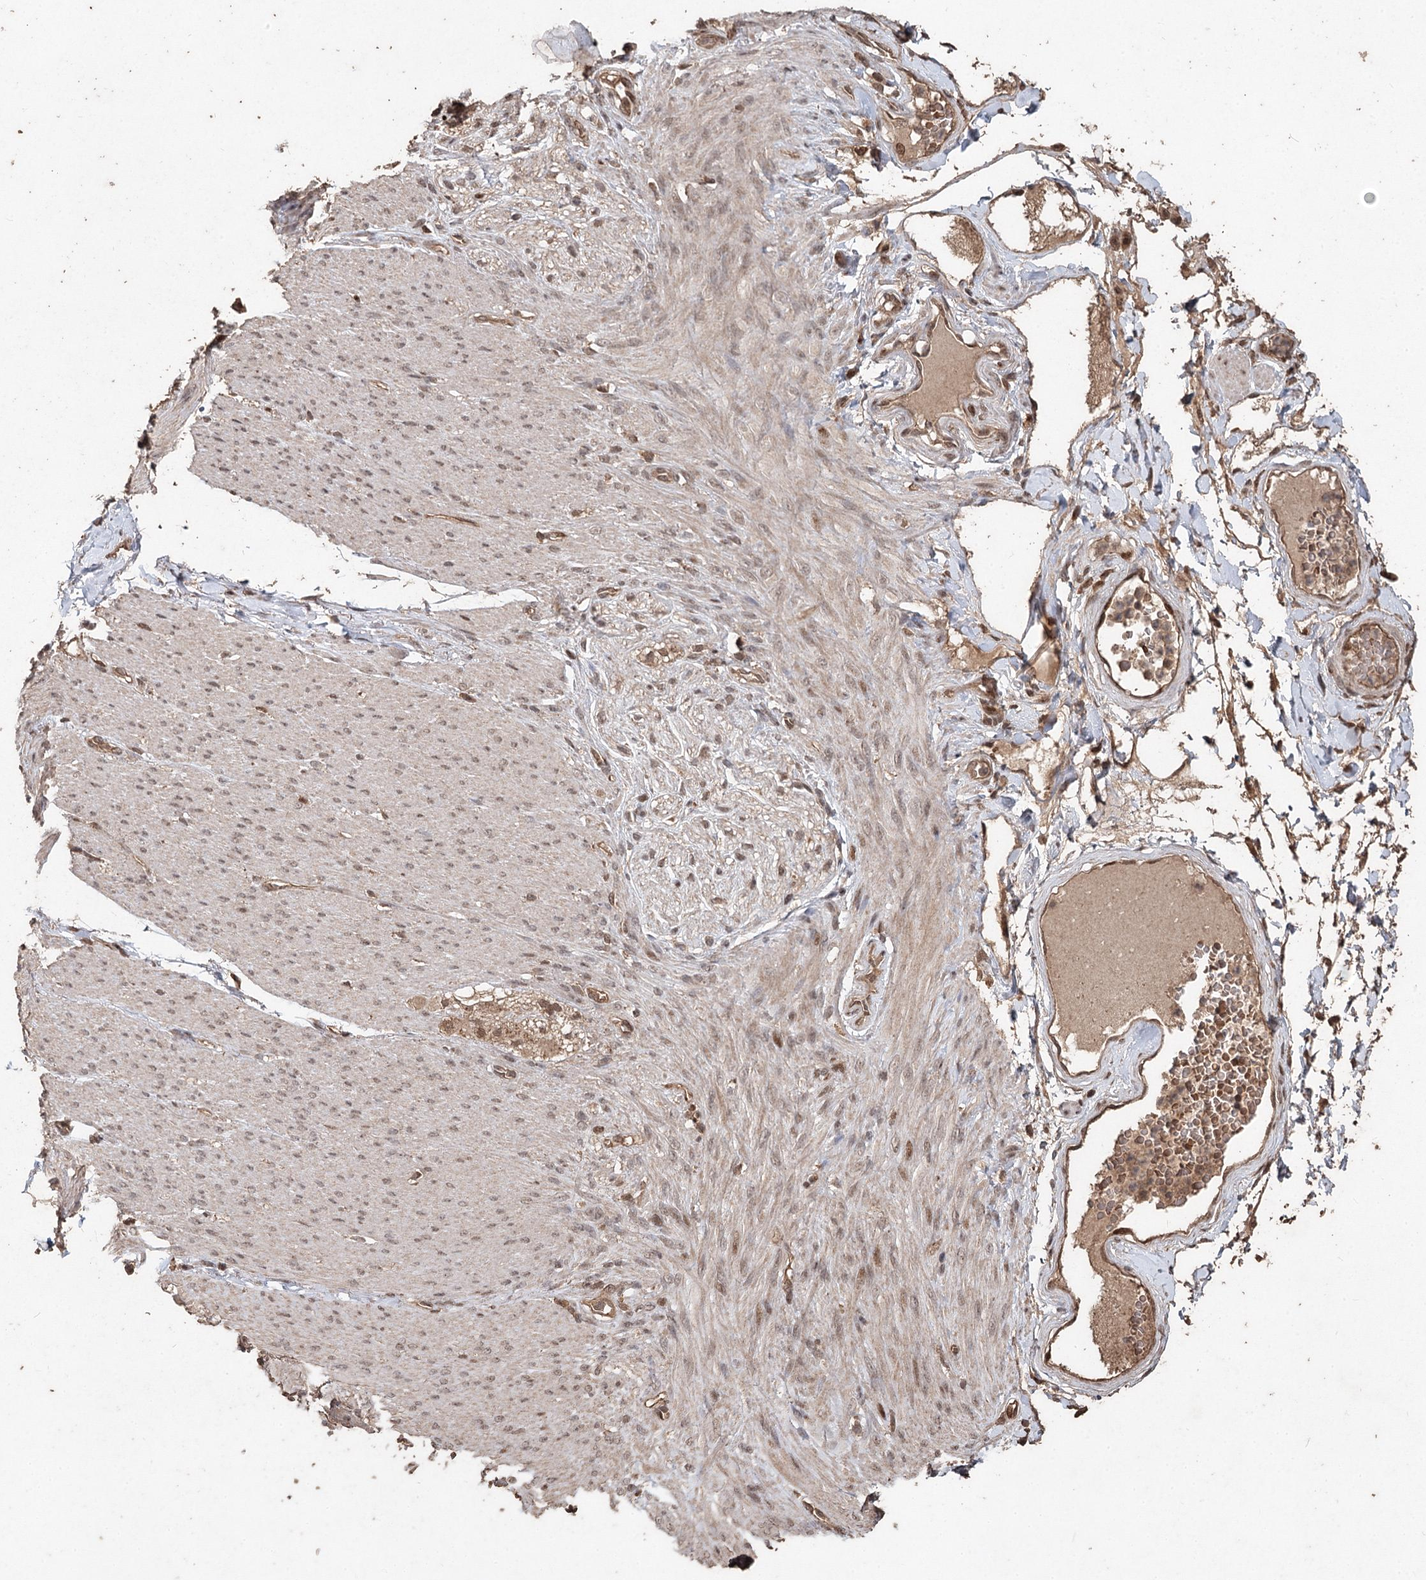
{"staining": {"intensity": "moderate", "quantity": ">75%", "location": "nuclear"}, "tissue": "adipose tissue", "cell_type": "Adipocytes", "image_type": "normal", "snomed": [{"axis": "morphology", "description": "Normal tissue, NOS"}, {"axis": "topography", "description": "Colon"}, {"axis": "topography", "description": "Peripheral nerve tissue"}], "caption": "This histopathology image displays IHC staining of benign adipose tissue, with medium moderate nuclear staining in about >75% of adipocytes.", "gene": "FBXO7", "patient": {"sex": "female", "age": 61}}